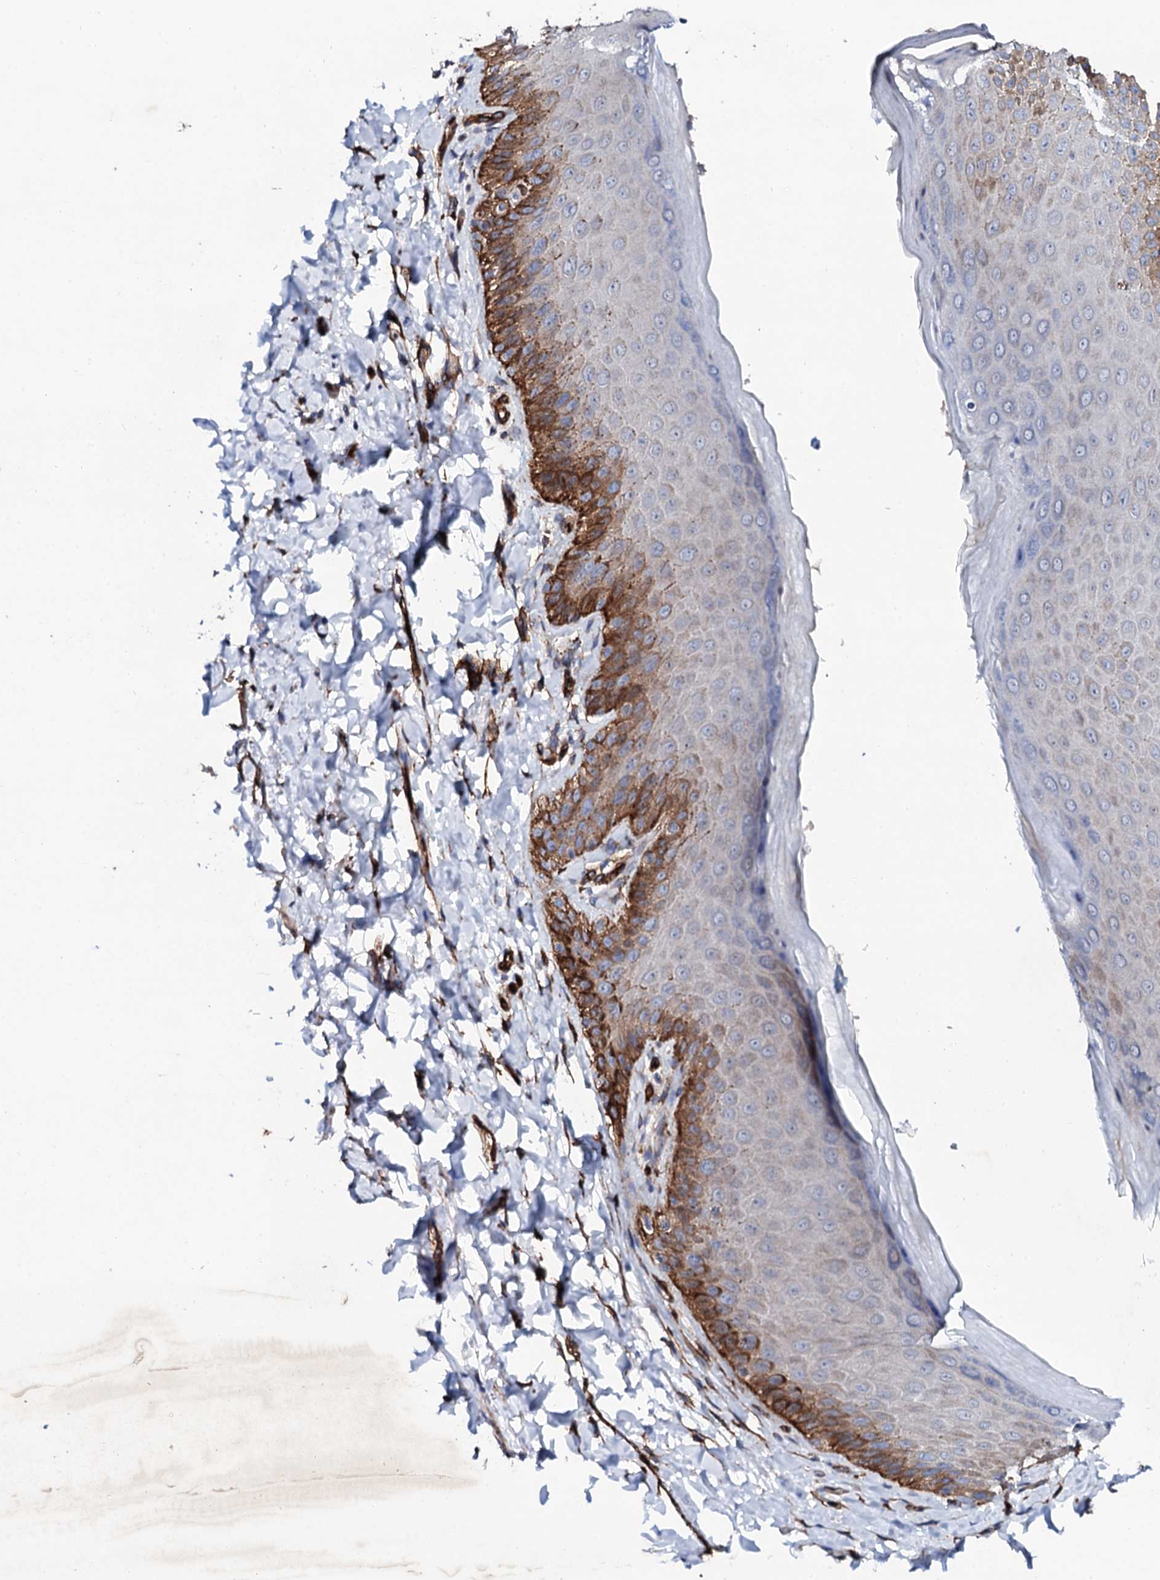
{"staining": {"intensity": "strong", "quantity": "<25%", "location": "cytoplasmic/membranous"}, "tissue": "skin", "cell_type": "Epidermal cells", "image_type": "normal", "snomed": [{"axis": "morphology", "description": "Normal tissue, NOS"}, {"axis": "topography", "description": "Anal"}], "caption": "This photomicrograph exhibits immunohistochemistry staining of normal skin, with medium strong cytoplasmic/membranous positivity in about <25% of epidermal cells.", "gene": "DBX1", "patient": {"sex": "male", "age": 44}}